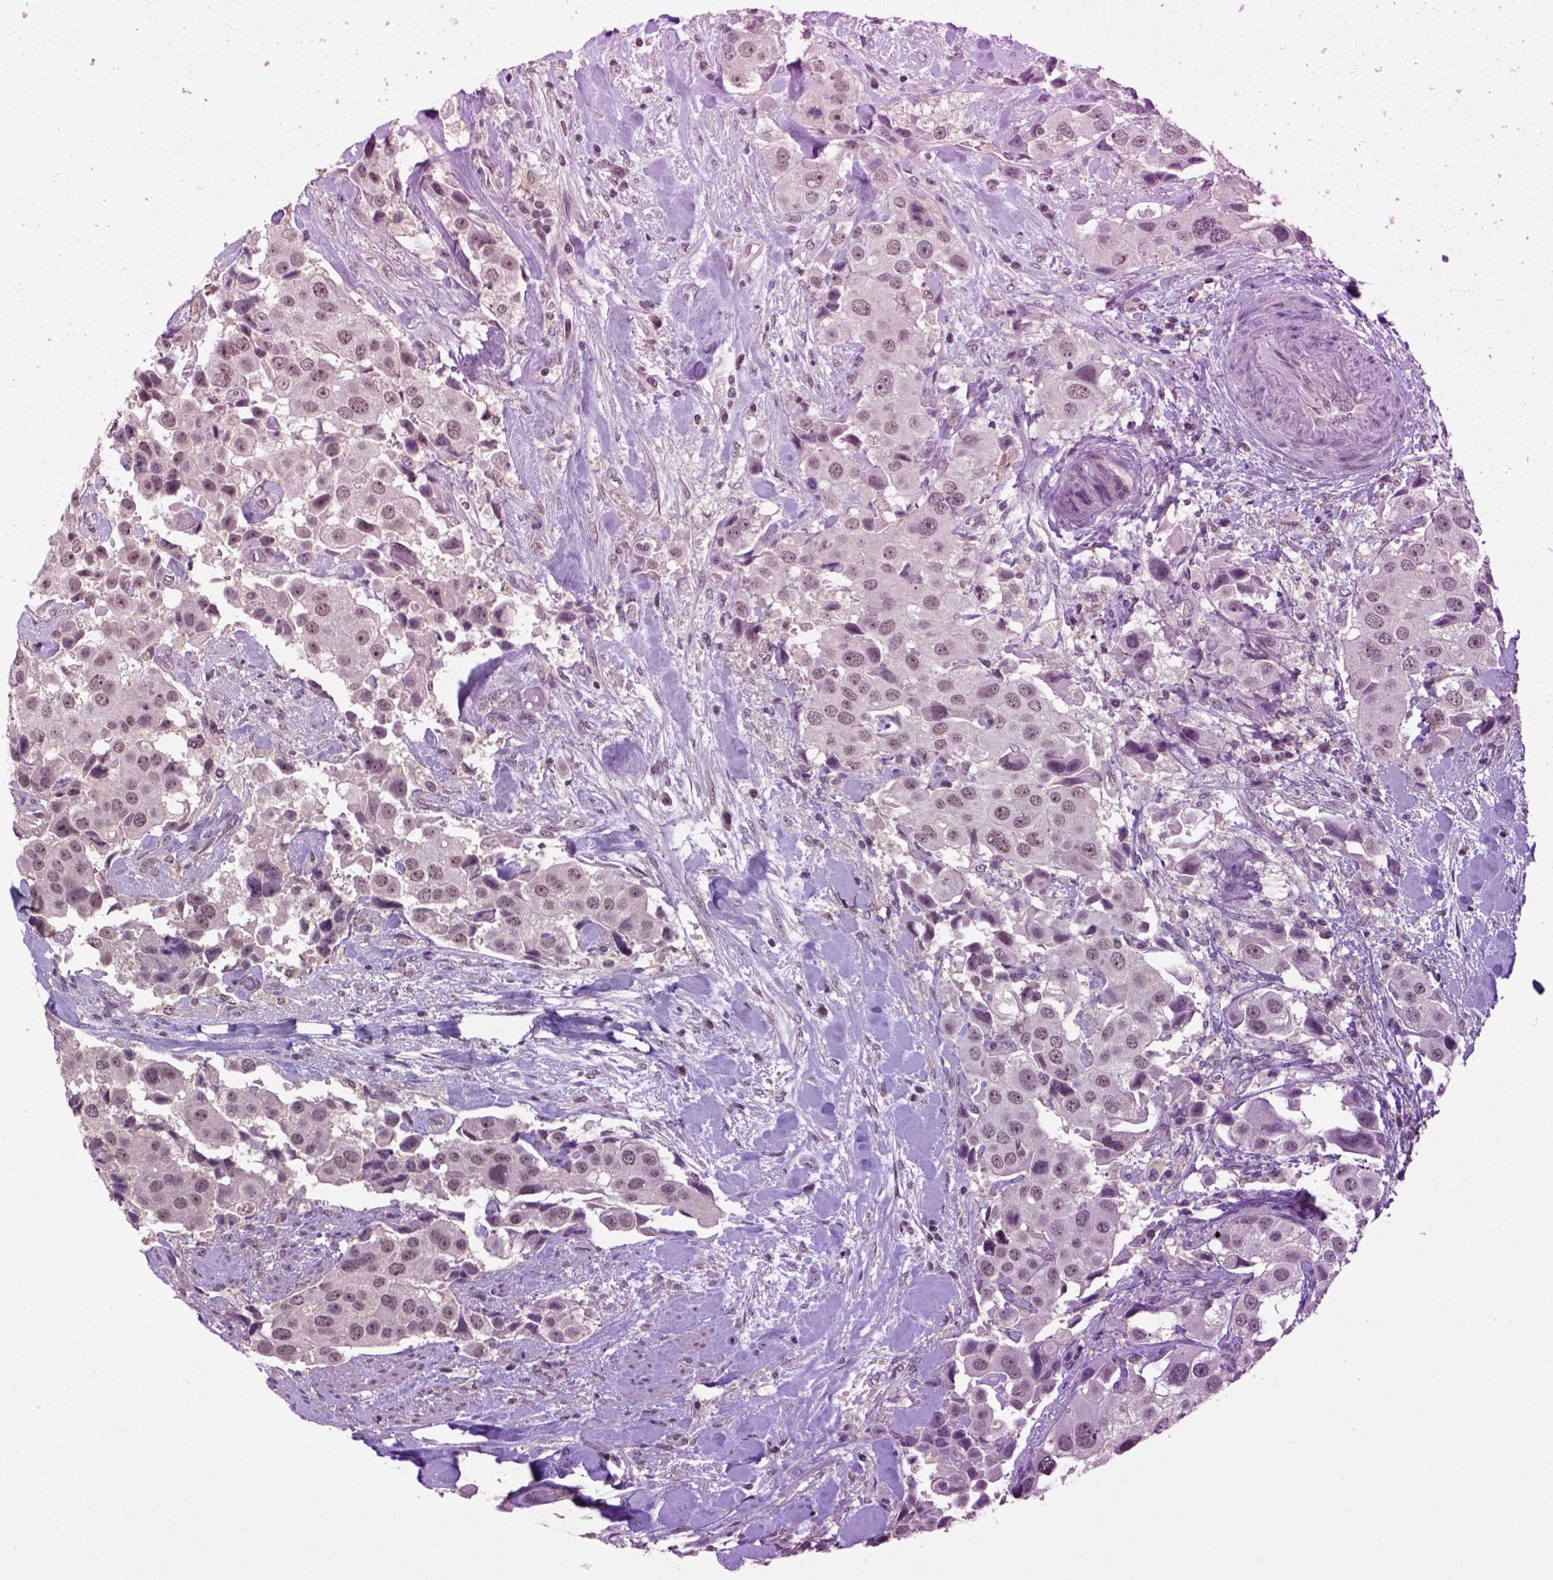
{"staining": {"intensity": "weak", "quantity": ">75%", "location": "cytoplasmic/membranous,nuclear"}, "tissue": "urothelial cancer", "cell_type": "Tumor cells", "image_type": "cancer", "snomed": [{"axis": "morphology", "description": "Urothelial carcinoma, High grade"}, {"axis": "topography", "description": "Urinary bladder"}], "caption": "Immunohistochemical staining of human urothelial cancer demonstrates low levels of weak cytoplasmic/membranous and nuclear protein expression in about >75% of tumor cells. (DAB (3,3'-diaminobenzidine) = brown stain, brightfield microscopy at high magnification).", "gene": "SCML4", "patient": {"sex": "female", "age": 64}}